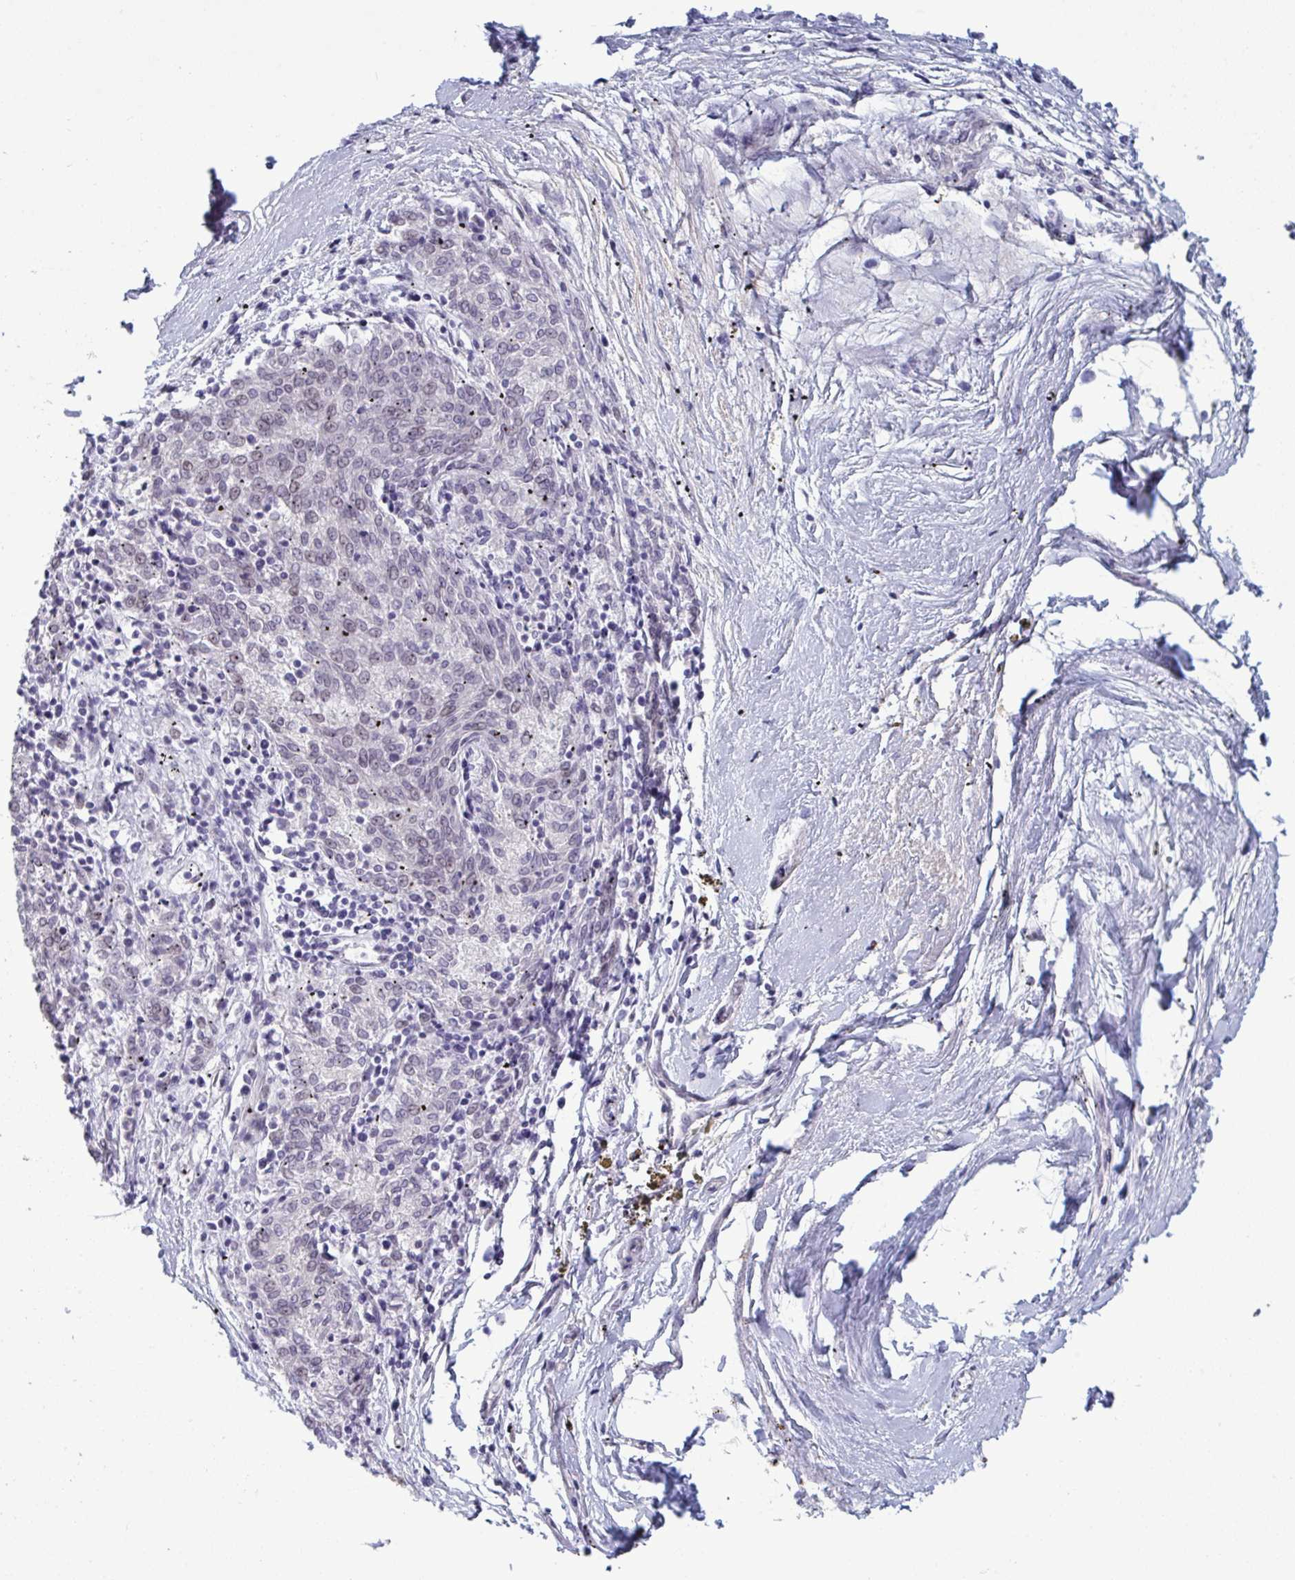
{"staining": {"intensity": "negative", "quantity": "none", "location": "none"}, "tissue": "melanoma", "cell_type": "Tumor cells", "image_type": "cancer", "snomed": [{"axis": "morphology", "description": "Malignant melanoma, NOS"}, {"axis": "topography", "description": "Skin"}], "caption": "Protein analysis of melanoma demonstrates no significant positivity in tumor cells.", "gene": "TCEAL8", "patient": {"sex": "female", "age": 72}}